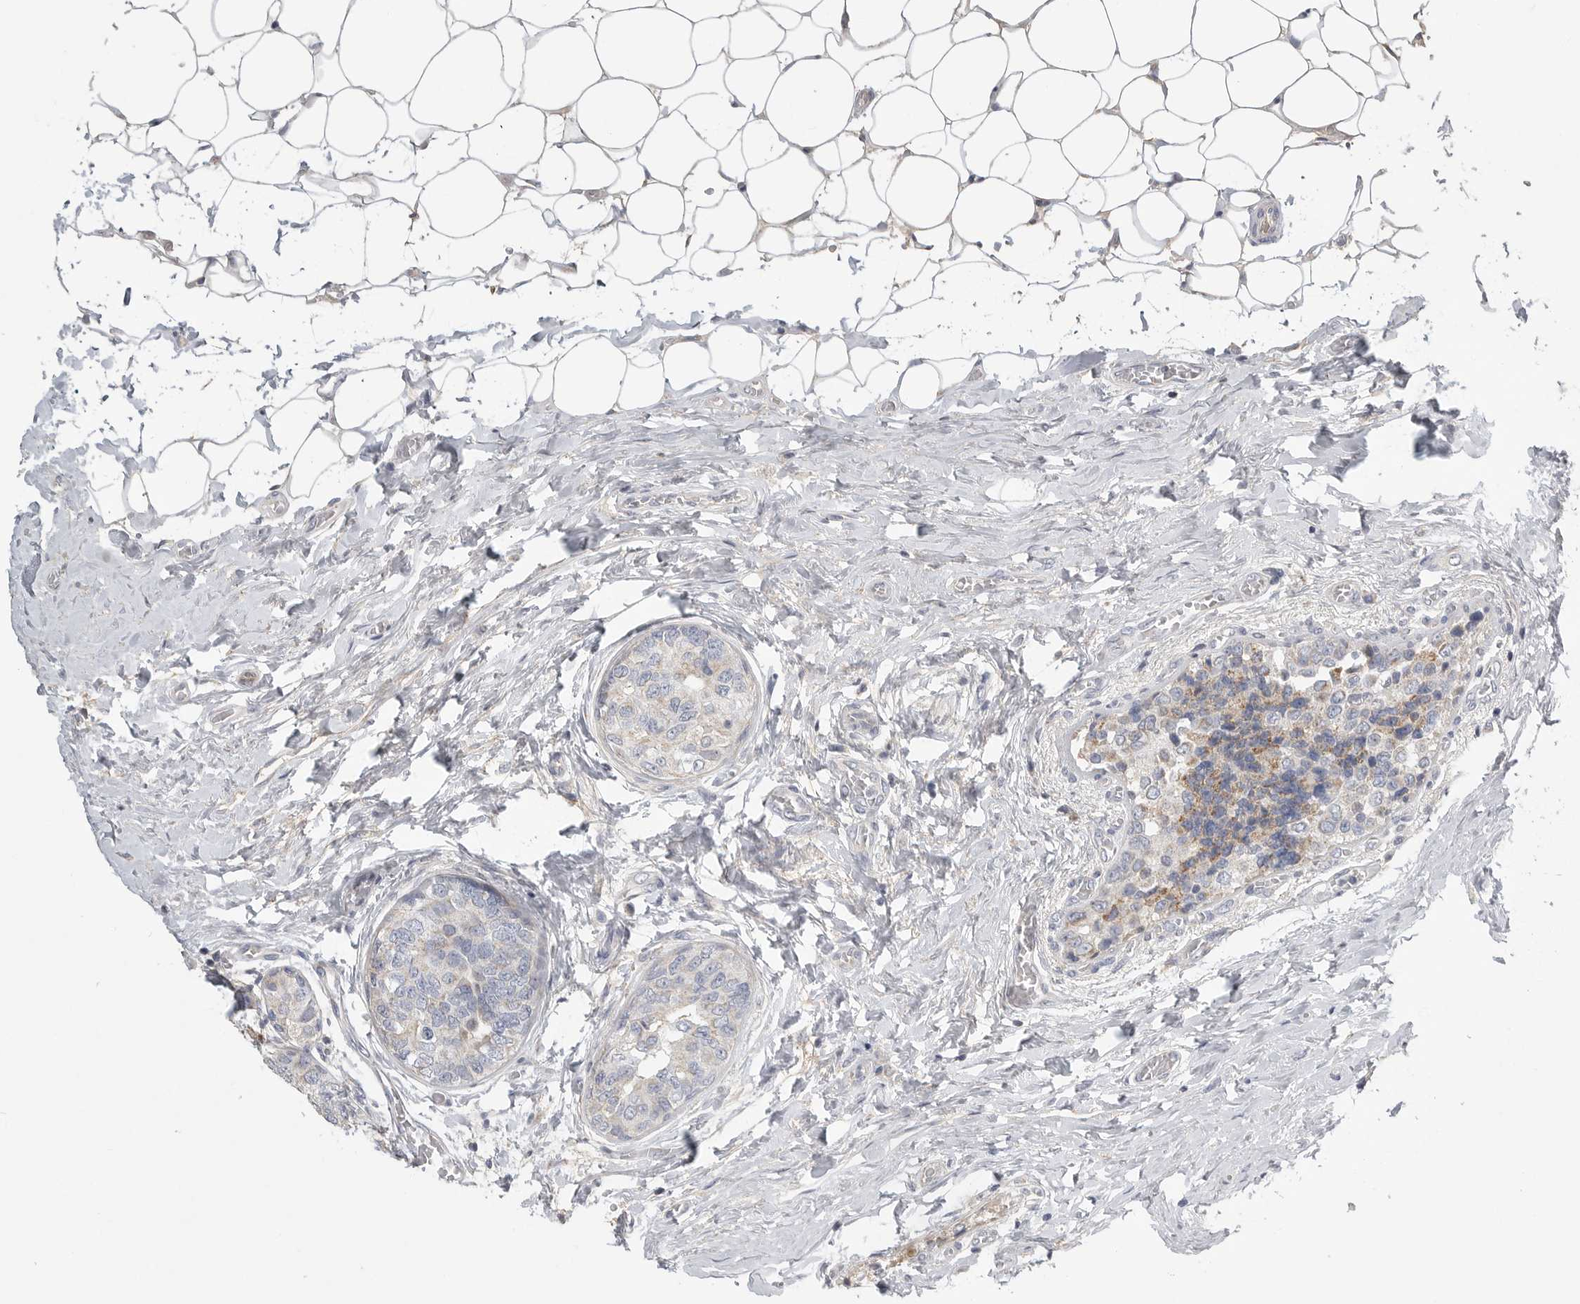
{"staining": {"intensity": "moderate", "quantity": "25%-75%", "location": "cytoplasmic/membranous"}, "tissue": "breast cancer", "cell_type": "Tumor cells", "image_type": "cancer", "snomed": [{"axis": "morphology", "description": "Normal tissue, NOS"}, {"axis": "morphology", "description": "Duct carcinoma"}, {"axis": "topography", "description": "Breast"}], "caption": "An IHC micrograph of tumor tissue is shown. Protein staining in brown labels moderate cytoplasmic/membranous positivity in breast cancer within tumor cells.", "gene": "SDC3", "patient": {"sex": "female", "age": 43}}